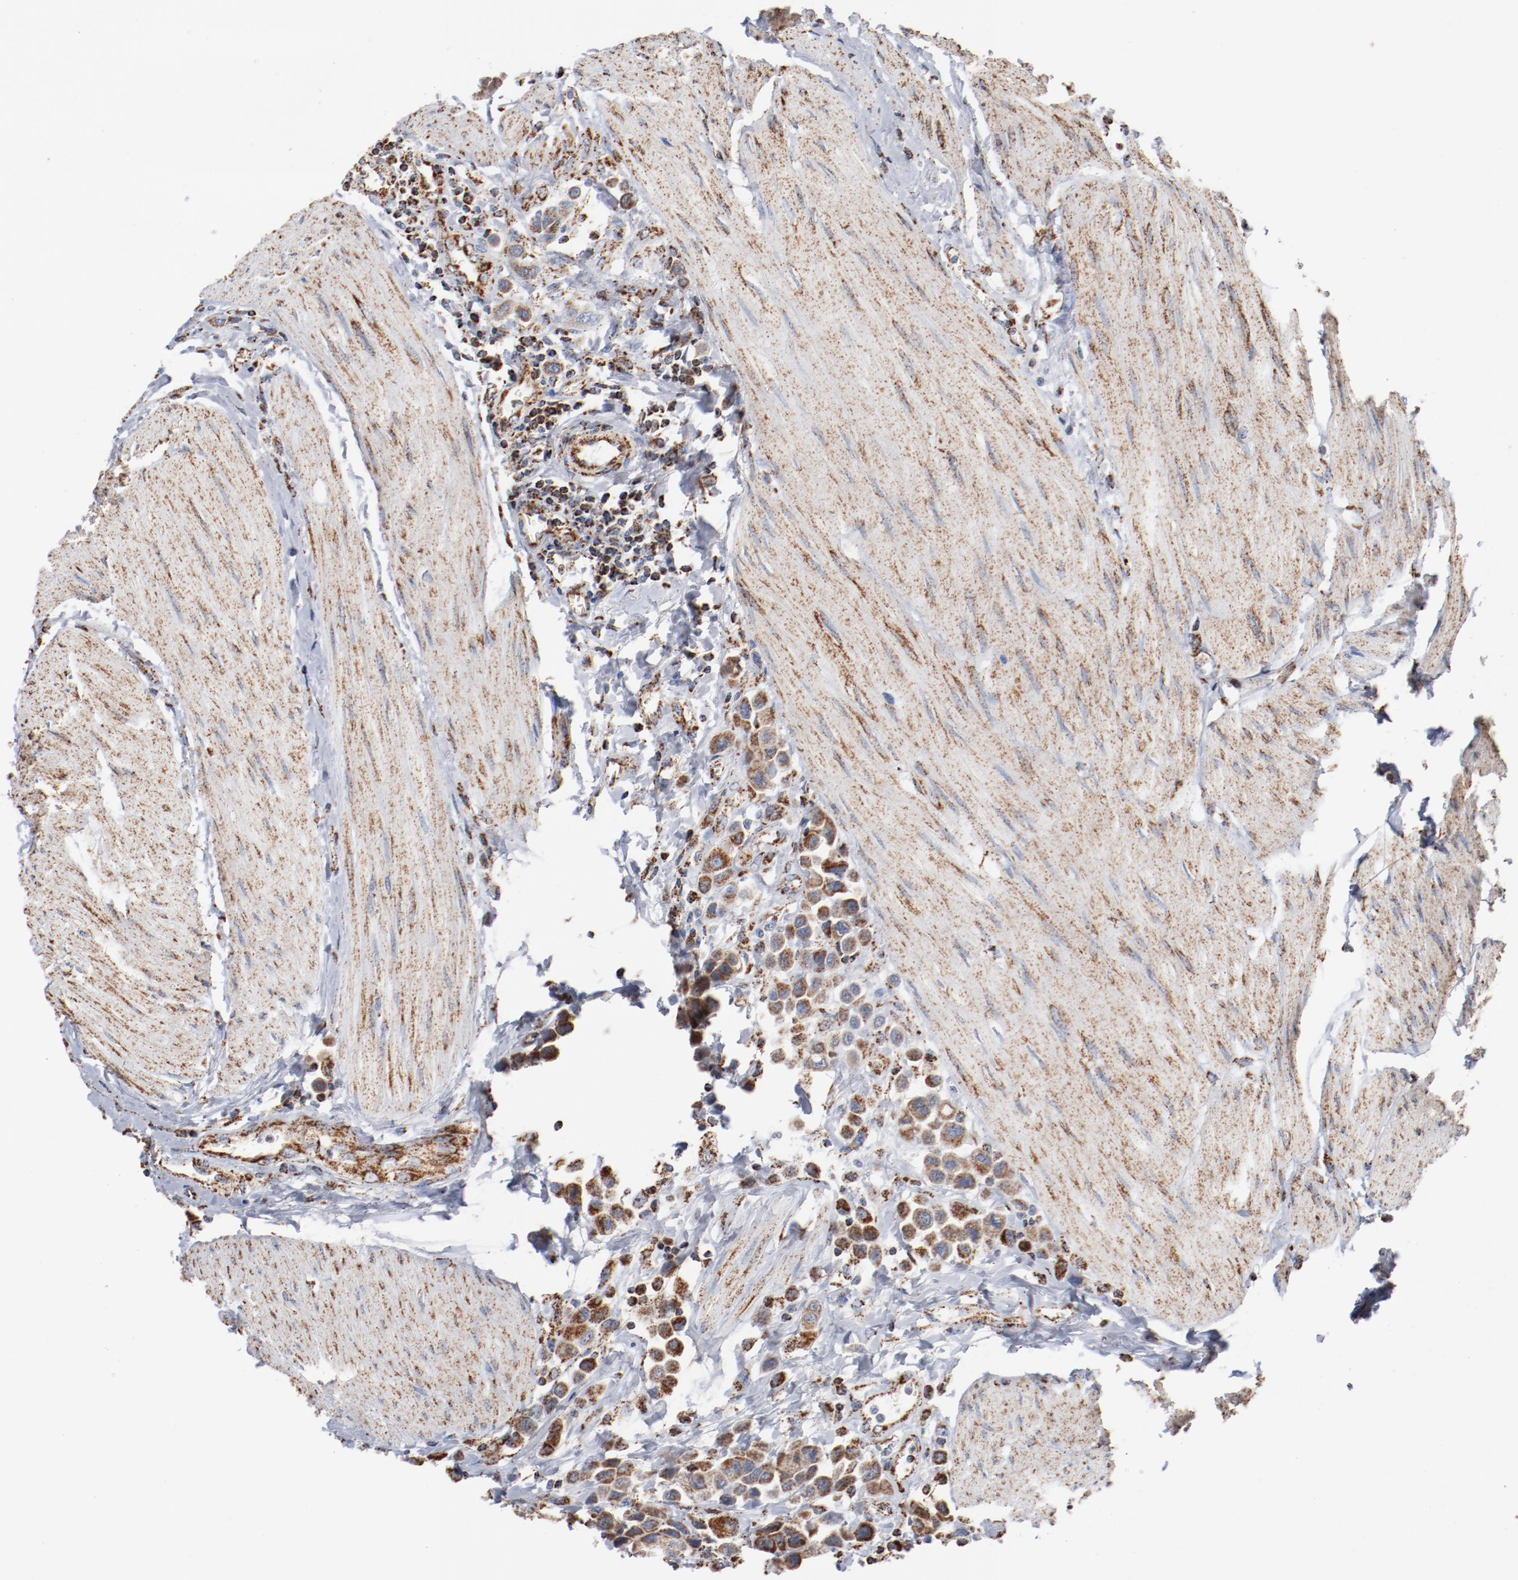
{"staining": {"intensity": "moderate", "quantity": ">75%", "location": "cytoplasmic/membranous"}, "tissue": "urothelial cancer", "cell_type": "Tumor cells", "image_type": "cancer", "snomed": [{"axis": "morphology", "description": "Urothelial carcinoma, High grade"}, {"axis": "topography", "description": "Urinary bladder"}], "caption": "IHC micrograph of neoplastic tissue: urothelial carcinoma (high-grade) stained using immunohistochemistry reveals medium levels of moderate protein expression localized specifically in the cytoplasmic/membranous of tumor cells, appearing as a cytoplasmic/membranous brown color.", "gene": "NDUFS4", "patient": {"sex": "male", "age": 50}}